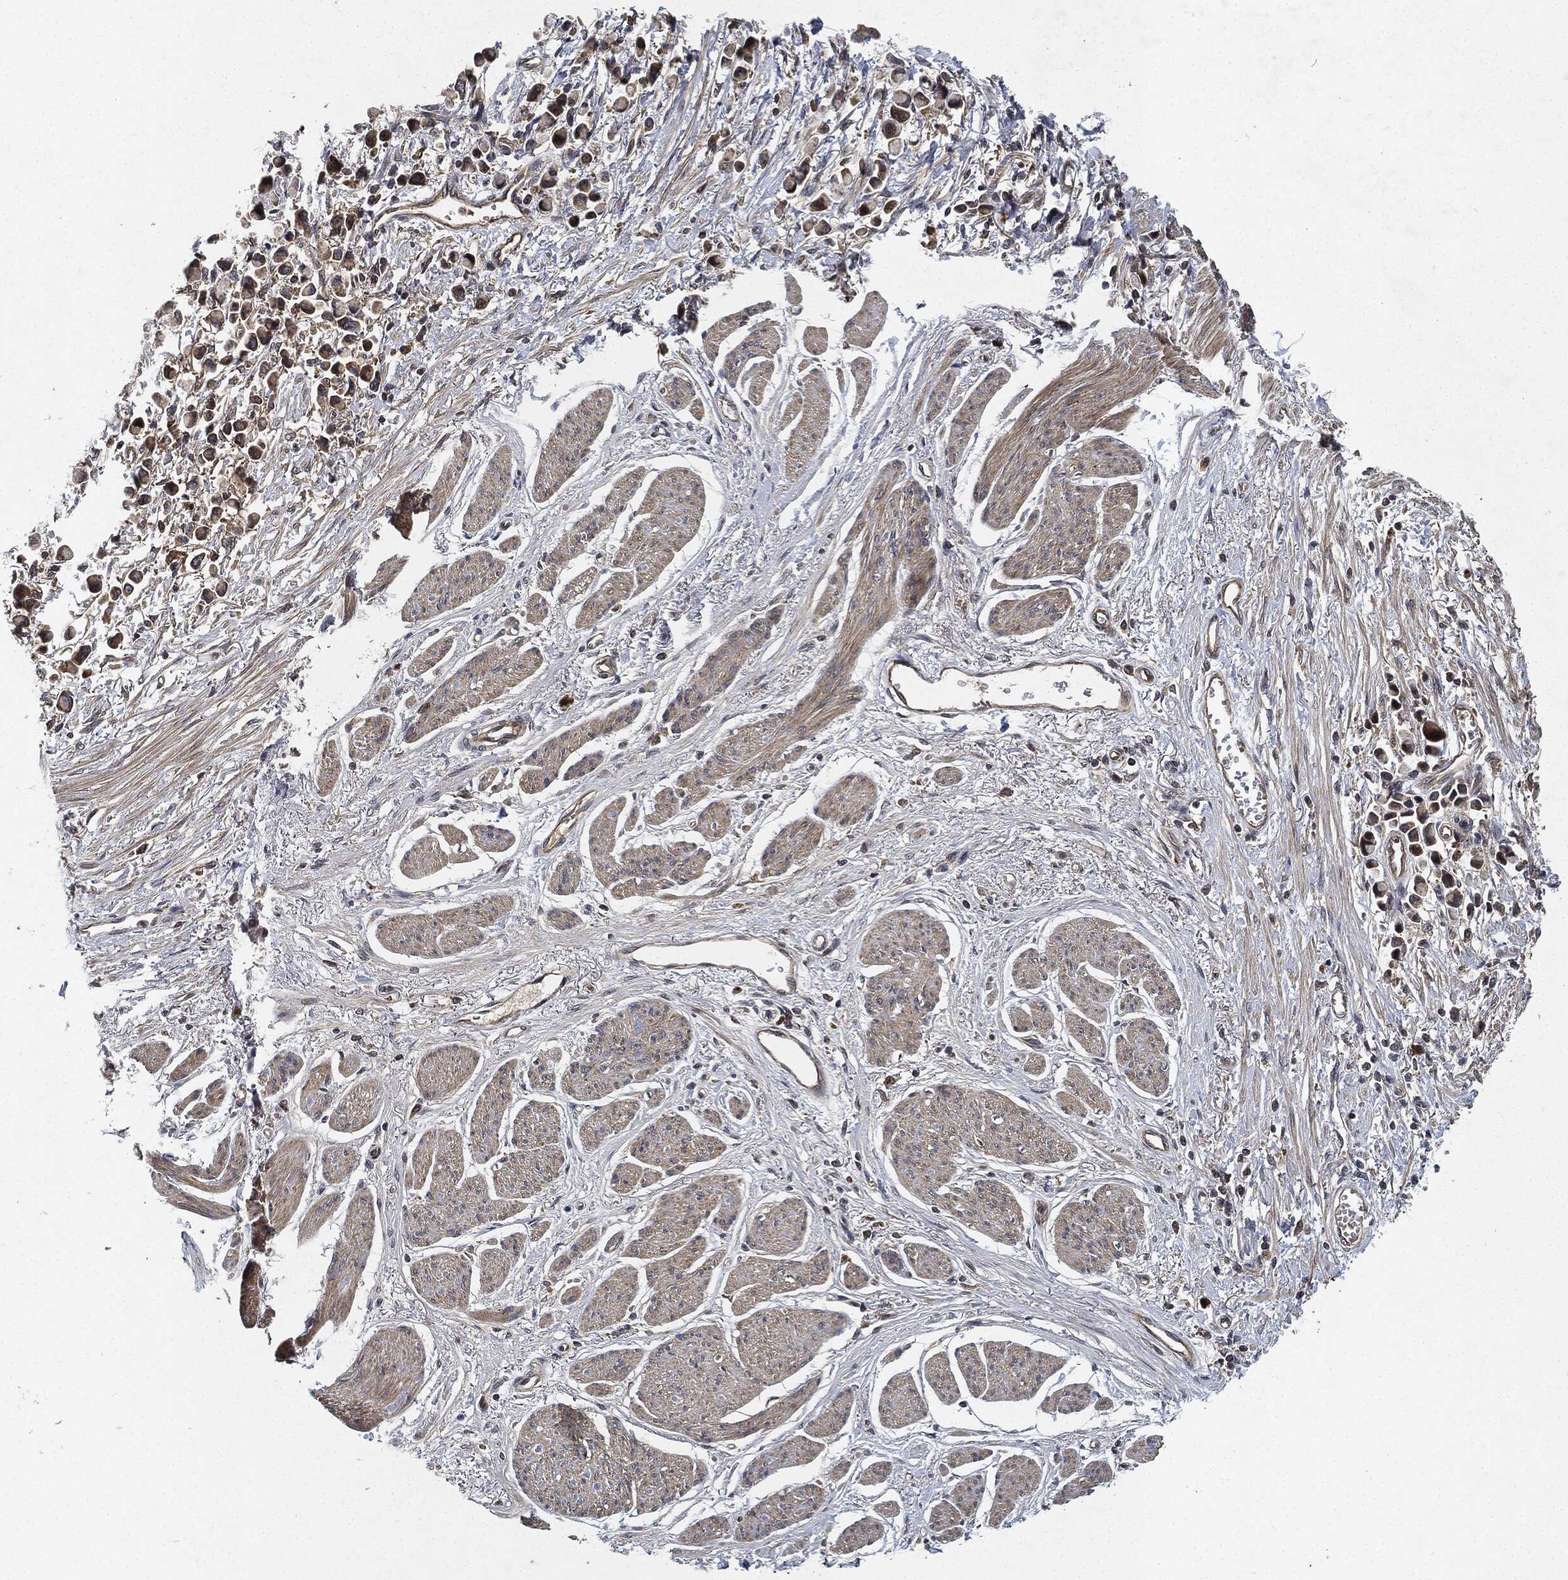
{"staining": {"intensity": "weak", "quantity": "25%-75%", "location": "cytoplasmic/membranous"}, "tissue": "stomach cancer", "cell_type": "Tumor cells", "image_type": "cancer", "snomed": [{"axis": "morphology", "description": "Adenocarcinoma, NOS"}, {"axis": "topography", "description": "Stomach"}], "caption": "Weak cytoplasmic/membranous protein expression is appreciated in approximately 25%-75% of tumor cells in stomach cancer (adenocarcinoma). (DAB (3,3'-diaminobenzidine) IHC with brightfield microscopy, high magnification).", "gene": "MLST8", "patient": {"sex": "female", "age": 81}}